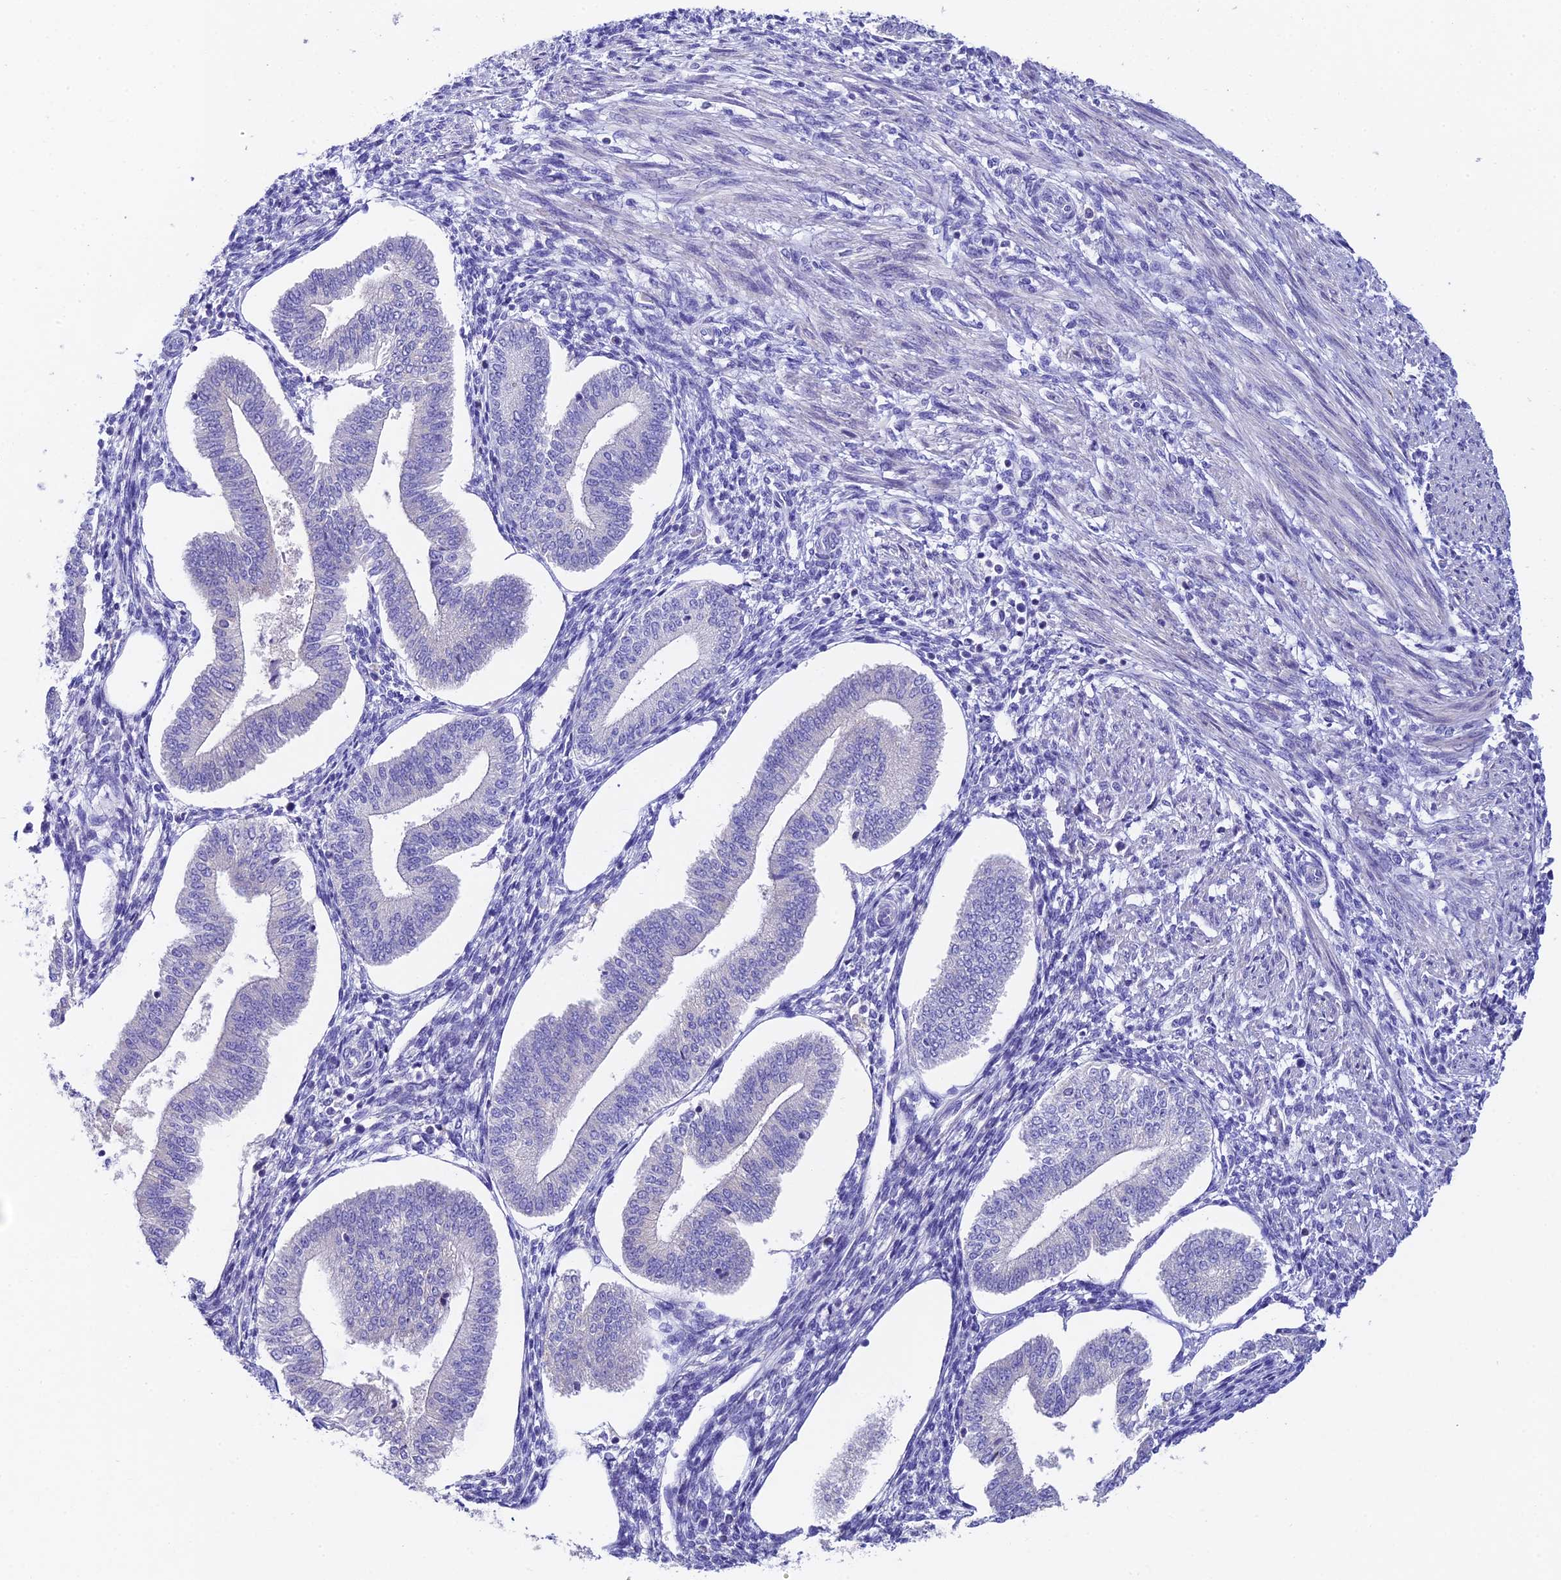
{"staining": {"intensity": "negative", "quantity": "none", "location": "none"}, "tissue": "endometrium", "cell_type": "Cells in endometrial stroma", "image_type": "normal", "snomed": [{"axis": "morphology", "description": "Normal tissue, NOS"}, {"axis": "topography", "description": "Endometrium"}], "caption": "Photomicrograph shows no protein expression in cells in endometrial stroma of benign endometrium.", "gene": "DUSP29", "patient": {"sex": "female", "age": 34}}